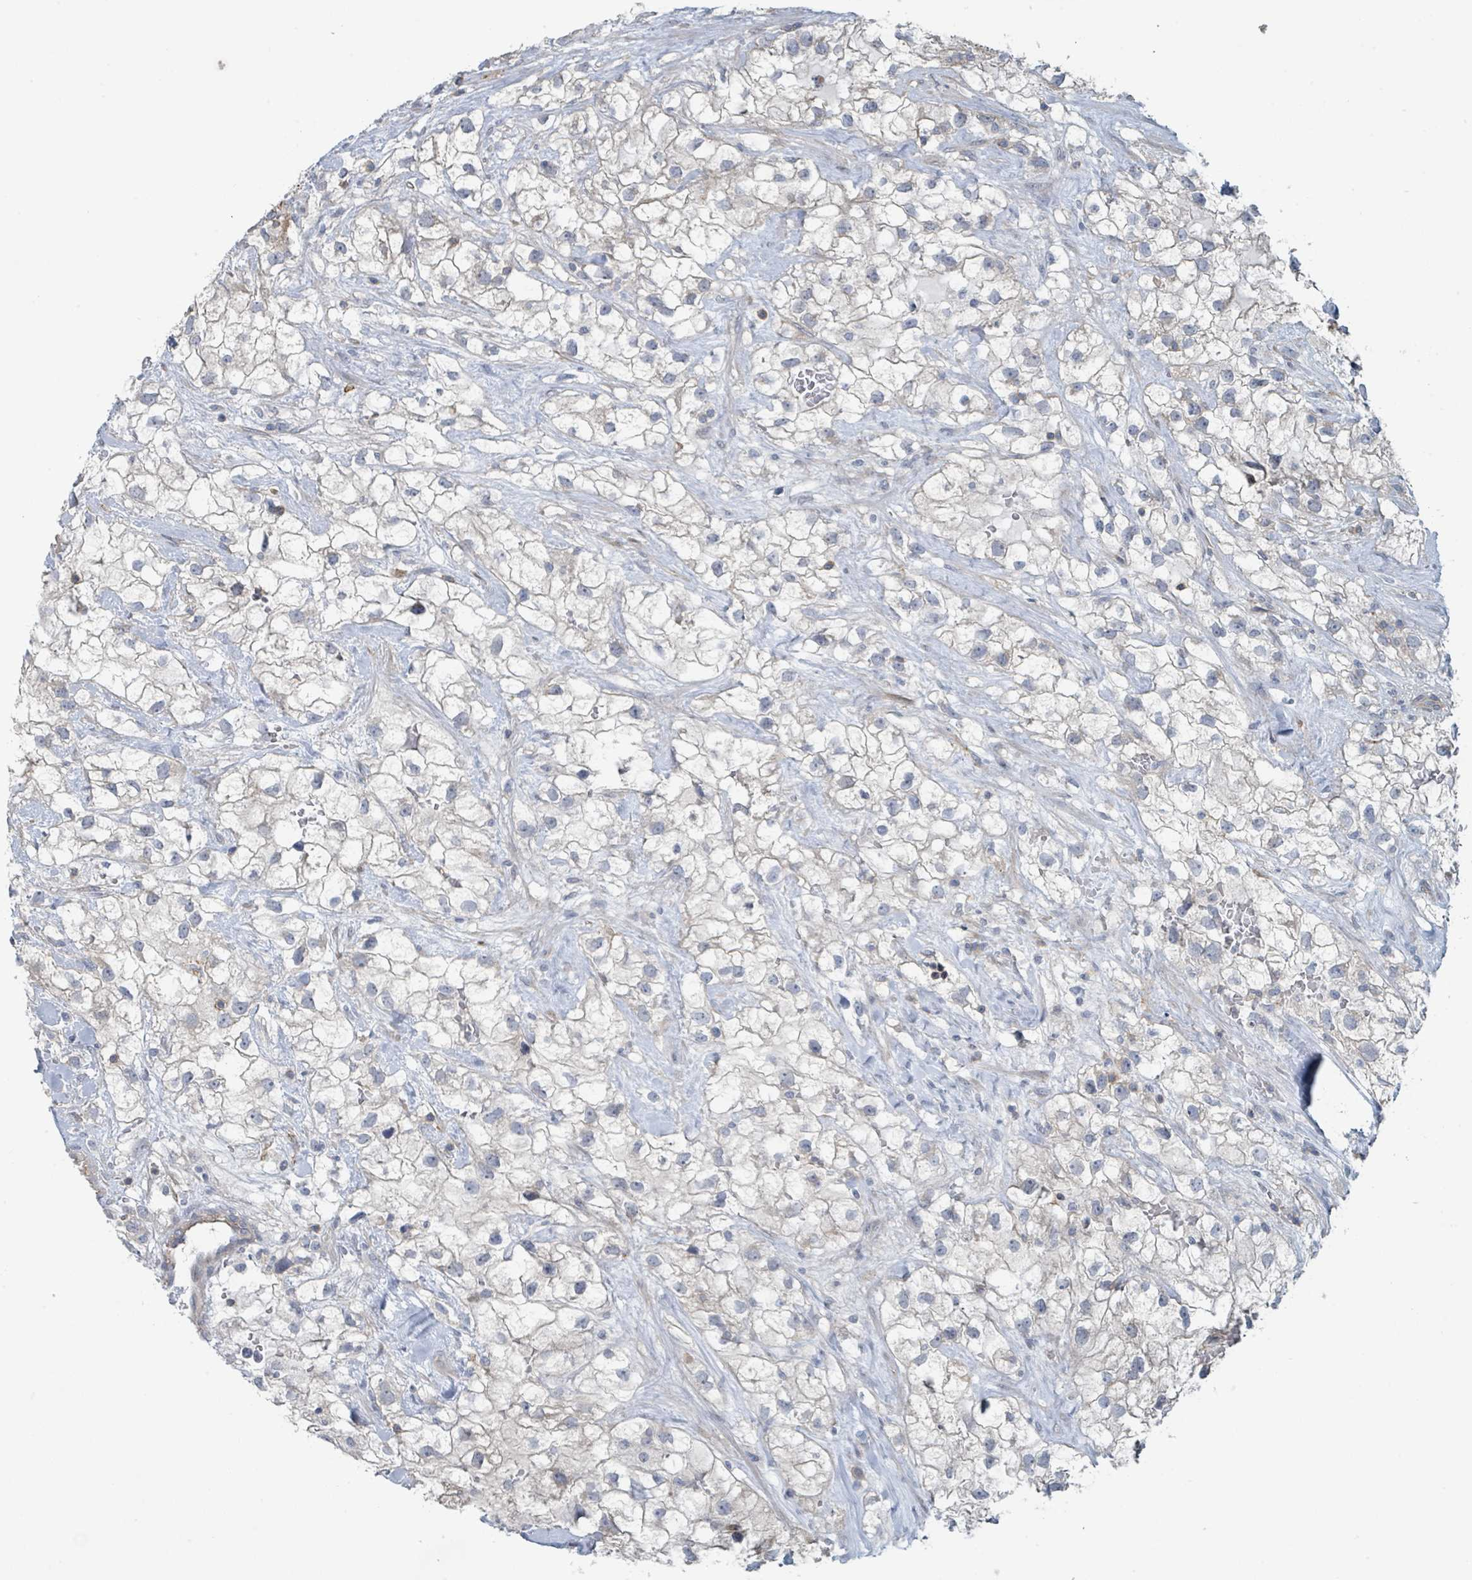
{"staining": {"intensity": "negative", "quantity": "none", "location": "none"}, "tissue": "renal cancer", "cell_type": "Tumor cells", "image_type": "cancer", "snomed": [{"axis": "morphology", "description": "Adenocarcinoma, NOS"}, {"axis": "topography", "description": "Kidney"}], "caption": "Renal cancer stained for a protein using immunohistochemistry exhibits no positivity tumor cells.", "gene": "LRRC42", "patient": {"sex": "male", "age": 59}}